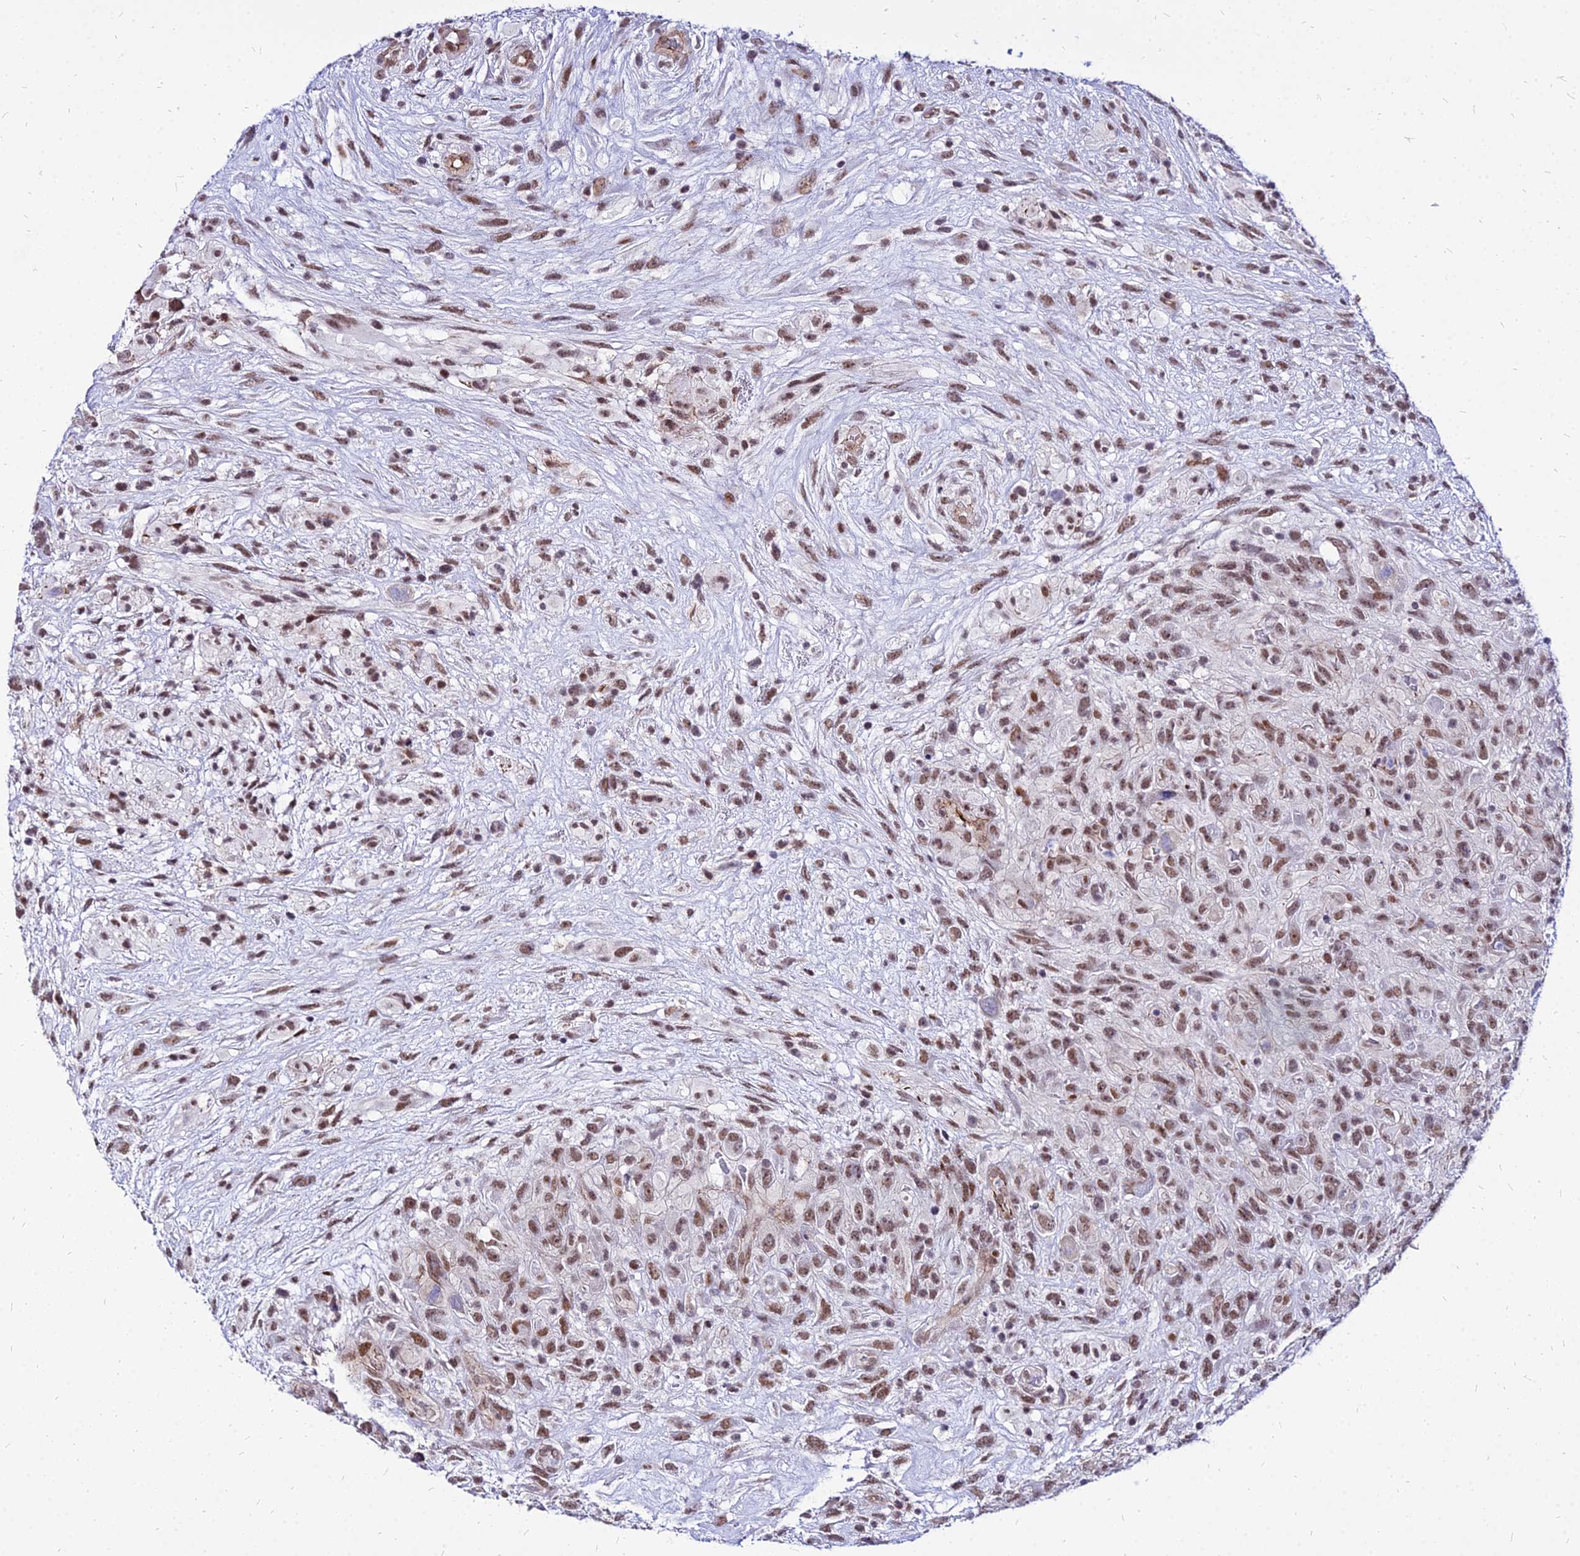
{"staining": {"intensity": "moderate", "quantity": ">75%", "location": "nuclear"}, "tissue": "glioma", "cell_type": "Tumor cells", "image_type": "cancer", "snomed": [{"axis": "morphology", "description": "Glioma, malignant, High grade"}, {"axis": "topography", "description": "Brain"}], "caption": "About >75% of tumor cells in human malignant glioma (high-grade) demonstrate moderate nuclear protein positivity as visualized by brown immunohistochemical staining.", "gene": "FDX2", "patient": {"sex": "male", "age": 61}}